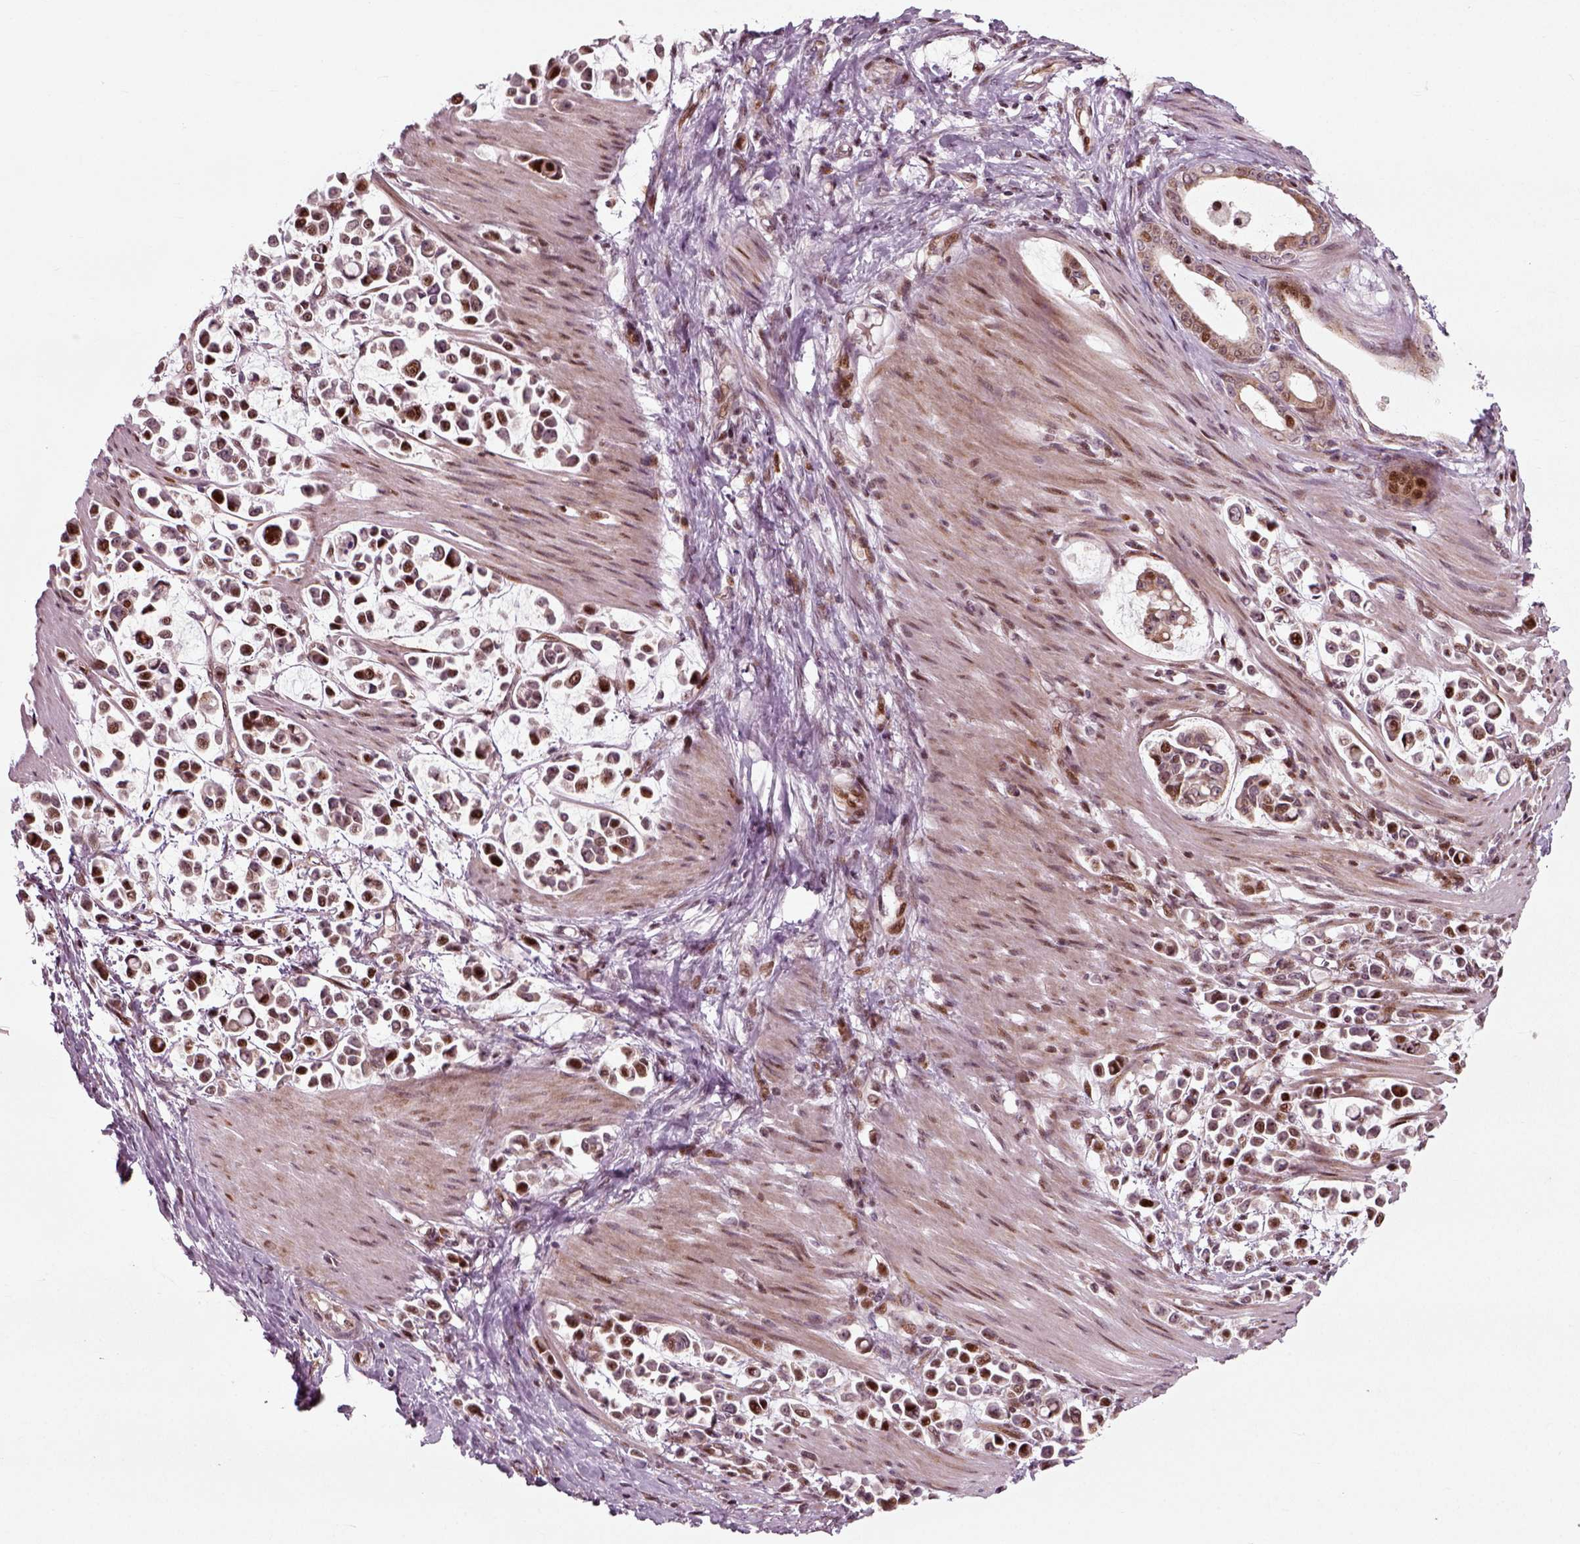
{"staining": {"intensity": "strong", "quantity": "25%-75%", "location": "nuclear"}, "tissue": "stomach cancer", "cell_type": "Tumor cells", "image_type": "cancer", "snomed": [{"axis": "morphology", "description": "Adenocarcinoma, NOS"}, {"axis": "topography", "description": "Stomach"}], "caption": "Strong nuclear protein positivity is seen in about 25%-75% of tumor cells in stomach adenocarcinoma.", "gene": "CDC14A", "patient": {"sex": "male", "age": 82}}